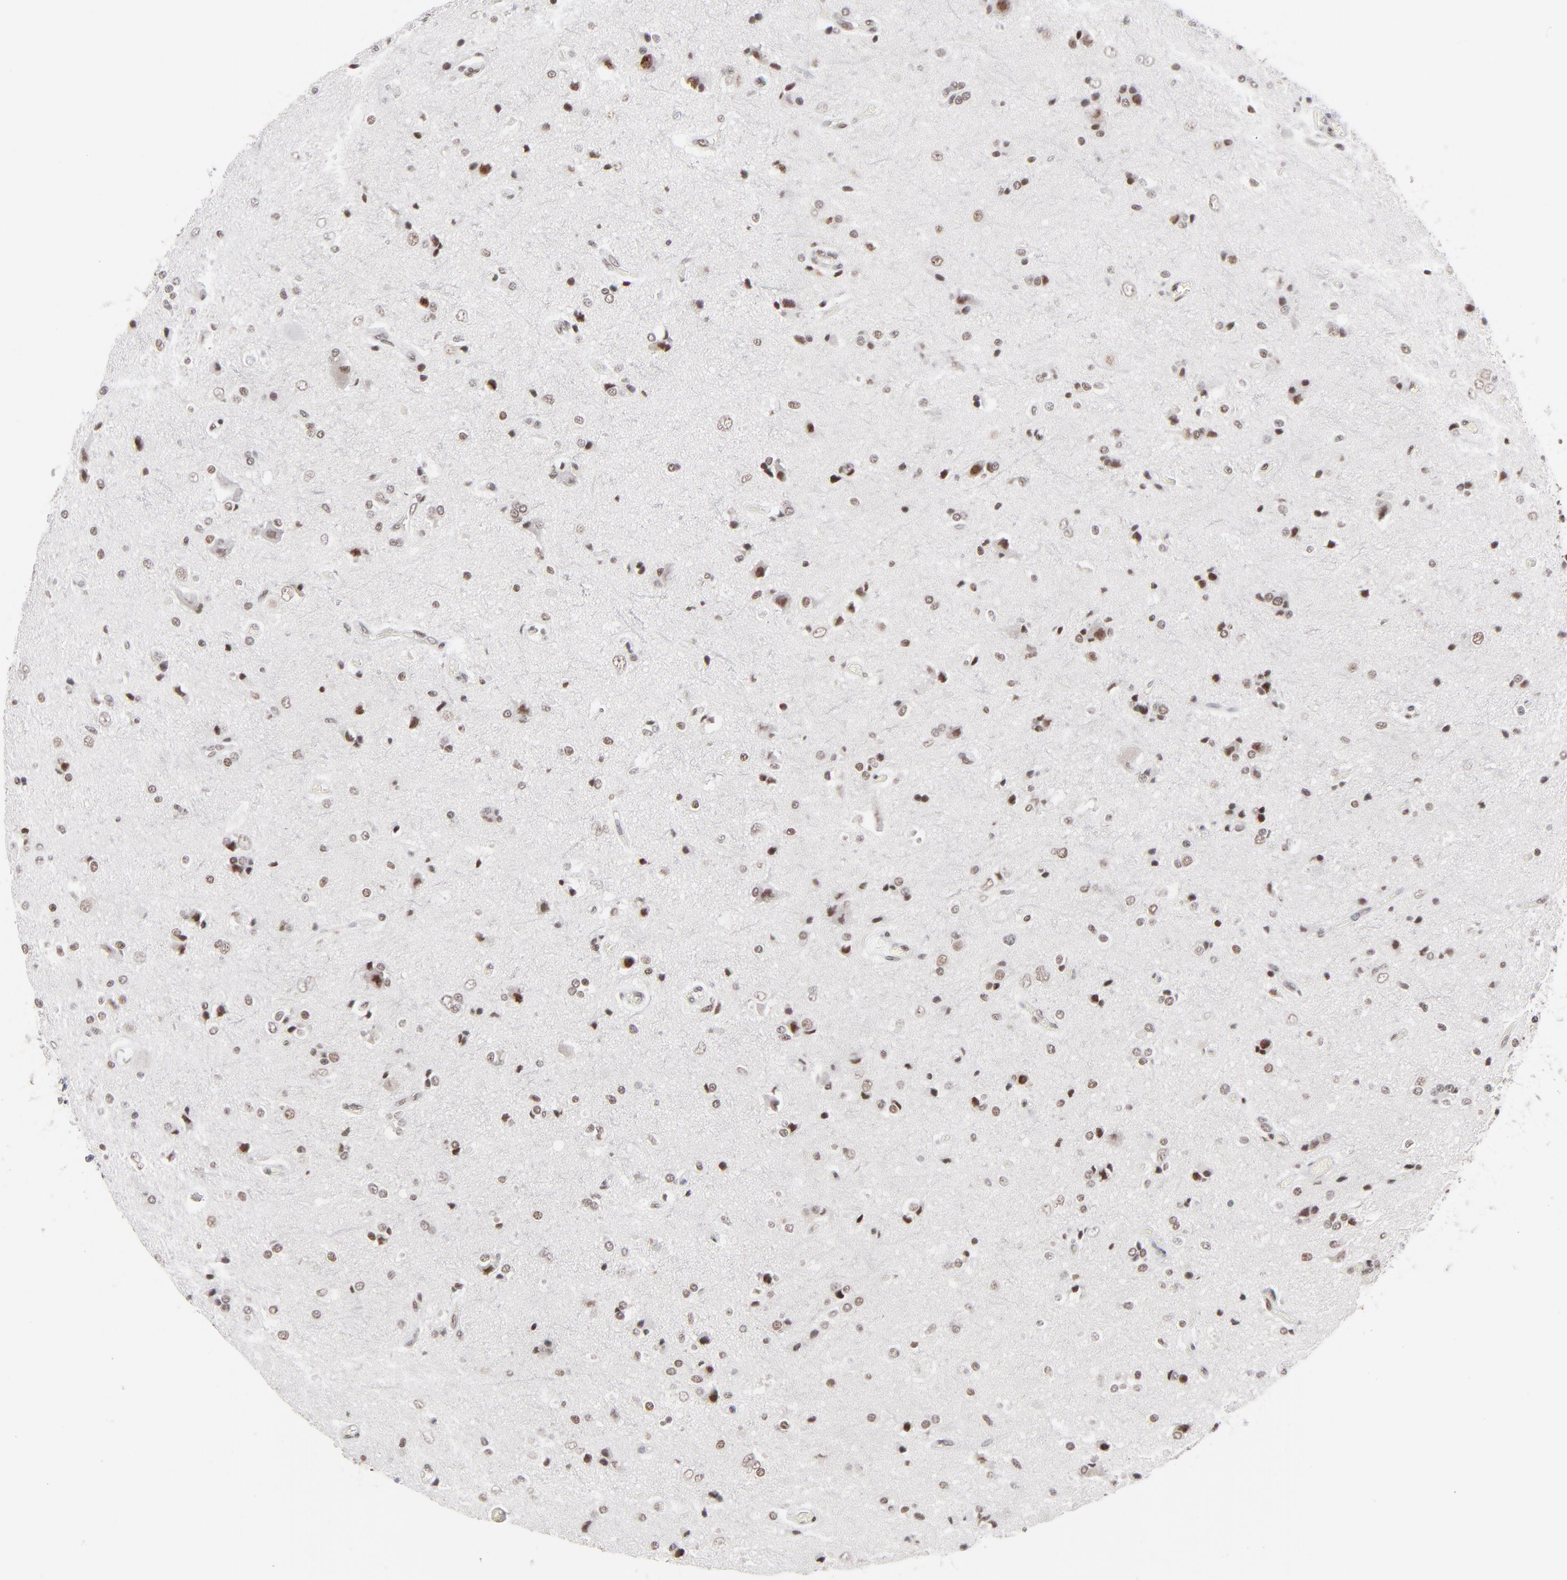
{"staining": {"intensity": "weak", "quantity": ">75%", "location": "nuclear"}, "tissue": "glioma", "cell_type": "Tumor cells", "image_type": "cancer", "snomed": [{"axis": "morphology", "description": "Glioma, malignant, High grade"}, {"axis": "topography", "description": "Brain"}], "caption": "A brown stain labels weak nuclear staining of a protein in human glioma tumor cells. (IHC, brightfield microscopy, high magnification).", "gene": "ZNF143", "patient": {"sex": "male", "age": 47}}